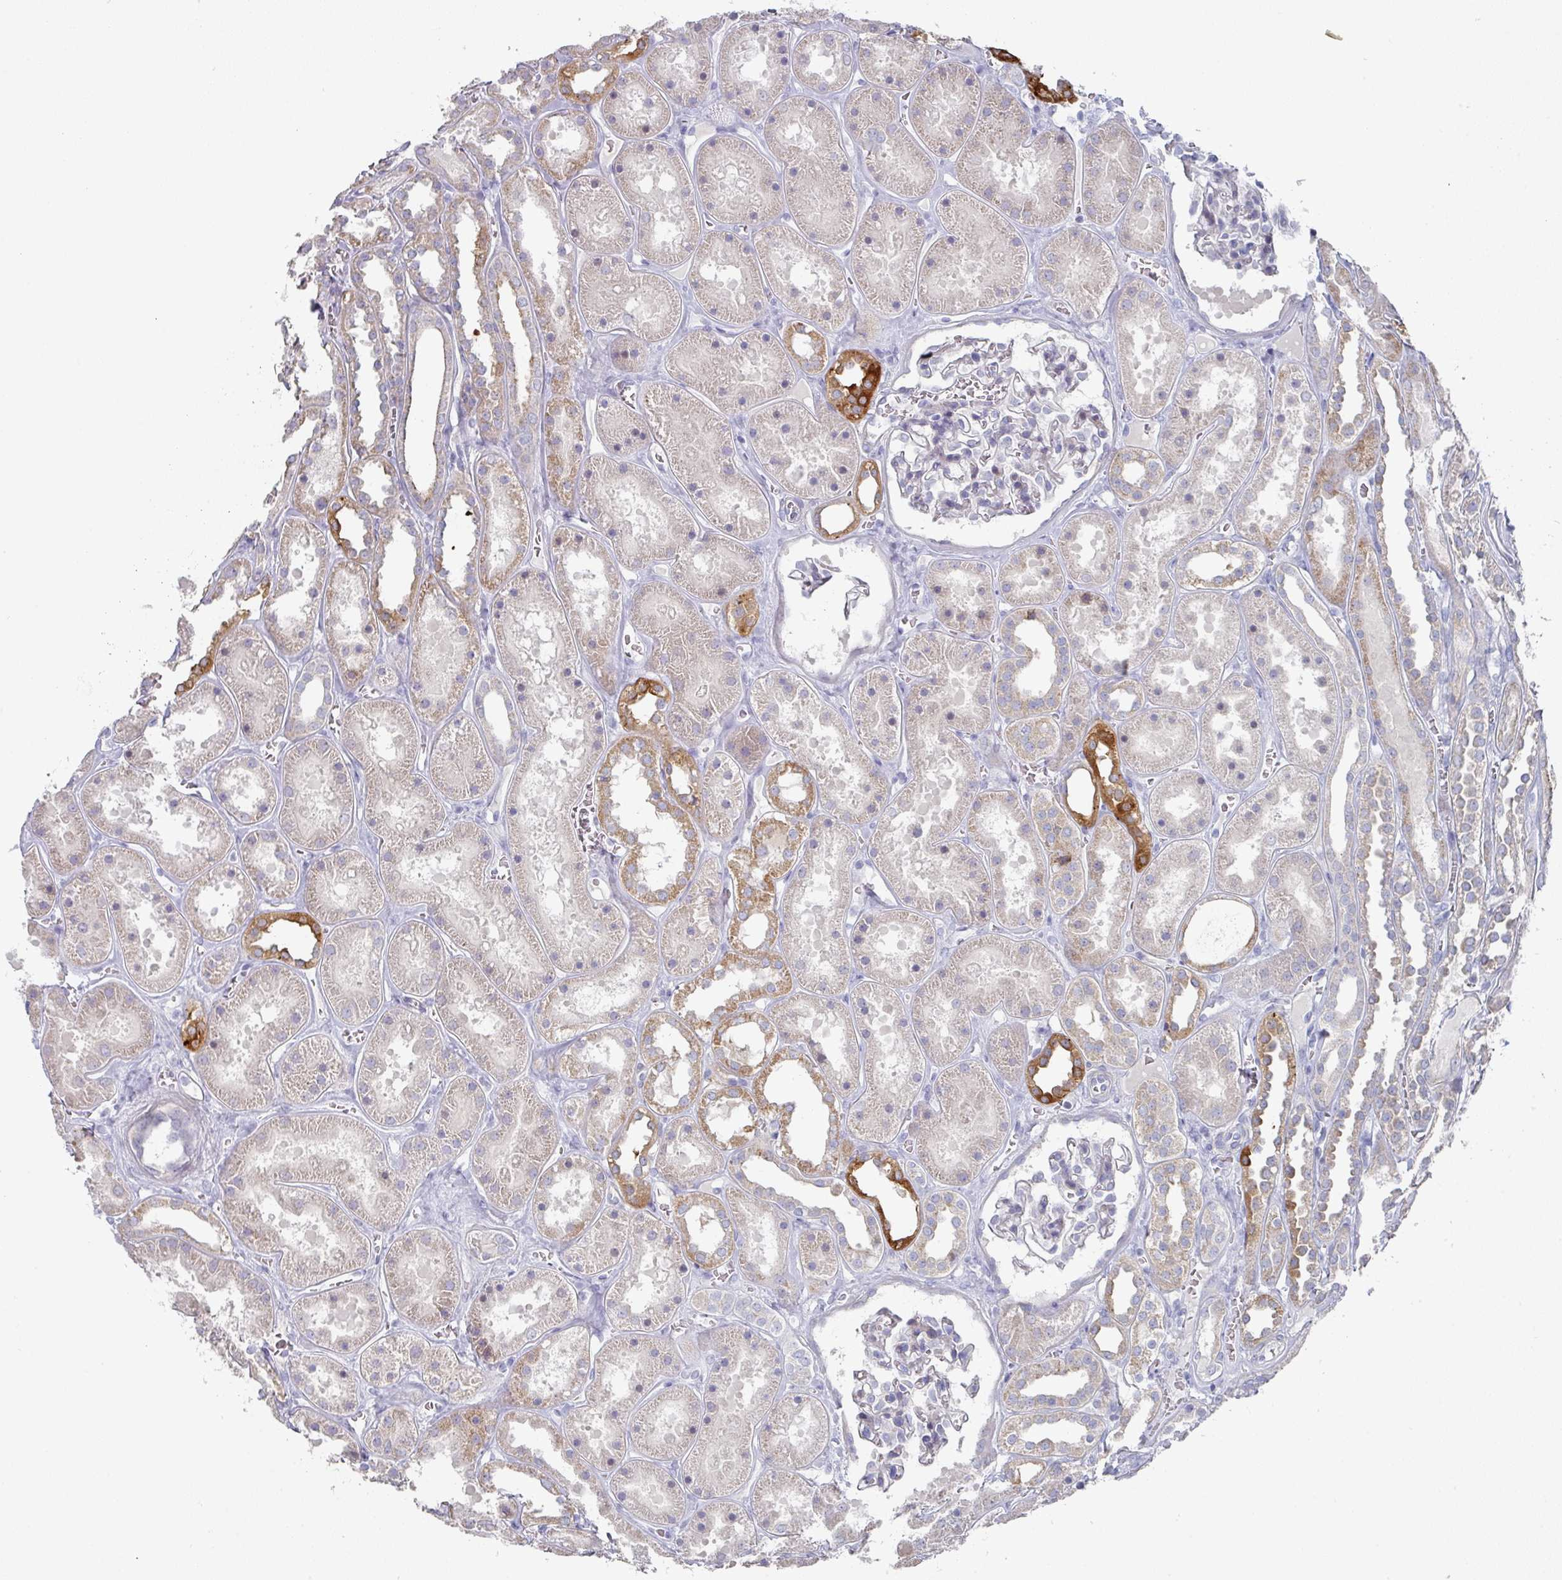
{"staining": {"intensity": "negative", "quantity": "none", "location": "none"}, "tissue": "kidney", "cell_type": "Cells in glomeruli", "image_type": "normal", "snomed": [{"axis": "morphology", "description": "Normal tissue, NOS"}, {"axis": "topography", "description": "Kidney"}], "caption": "Immunohistochemistry (IHC) photomicrograph of benign kidney stained for a protein (brown), which exhibits no positivity in cells in glomeruli.", "gene": "NT5C1A", "patient": {"sex": "female", "age": 41}}